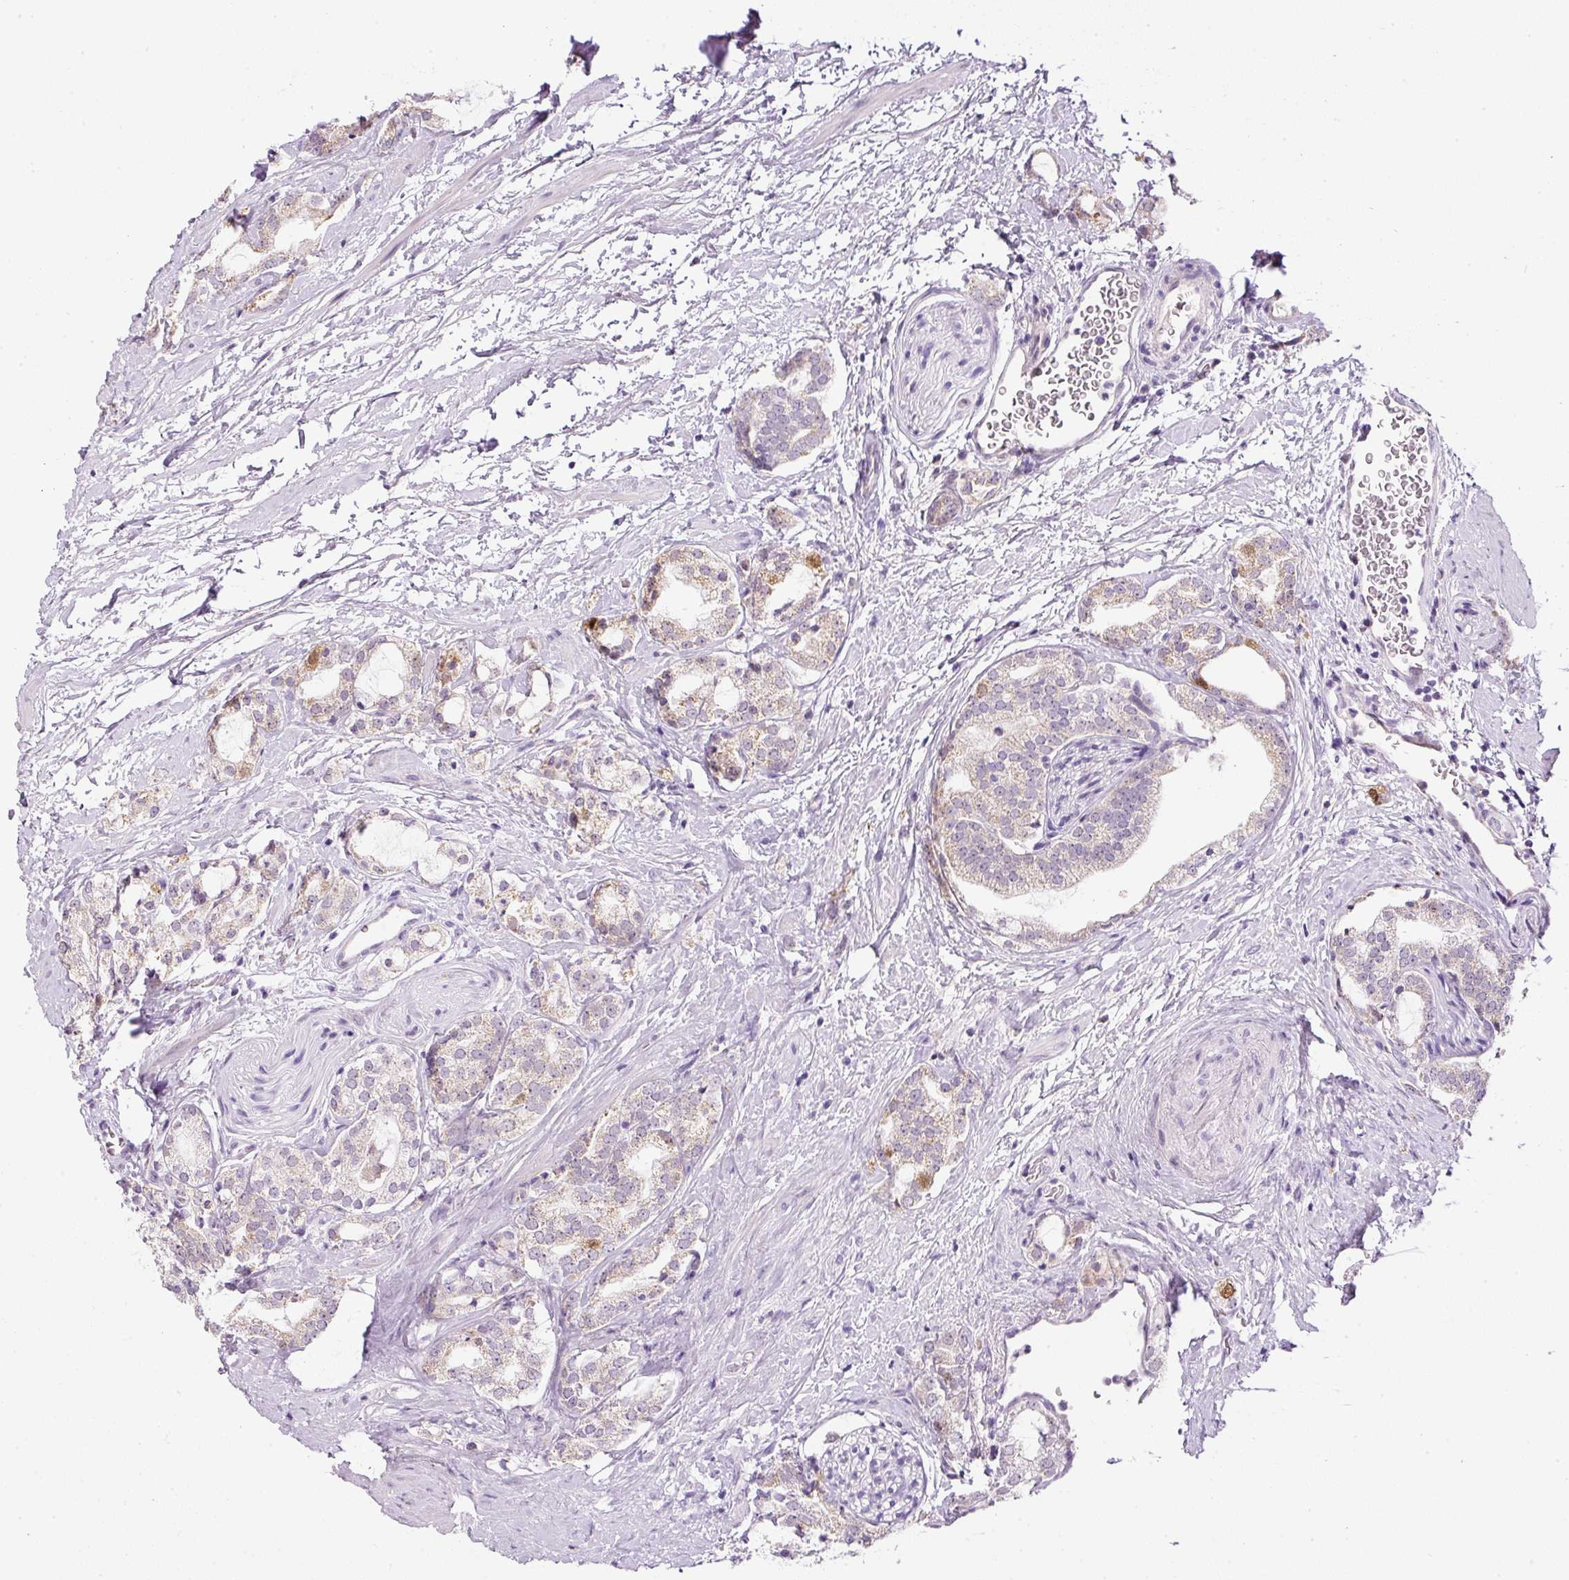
{"staining": {"intensity": "weak", "quantity": "25%-75%", "location": "cytoplasmic/membranous"}, "tissue": "prostate cancer", "cell_type": "Tumor cells", "image_type": "cancer", "snomed": [{"axis": "morphology", "description": "Adenocarcinoma, High grade"}, {"axis": "topography", "description": "Prostate"}], "caption": "Tumor cells display weak cytoplasmic/membranous positivity in about 25%-75% of cells in prostate cancer (high-grade adenocarcinoma).", "gene": "KPNA2", "patient": {"sex": "male", "age": 64}}